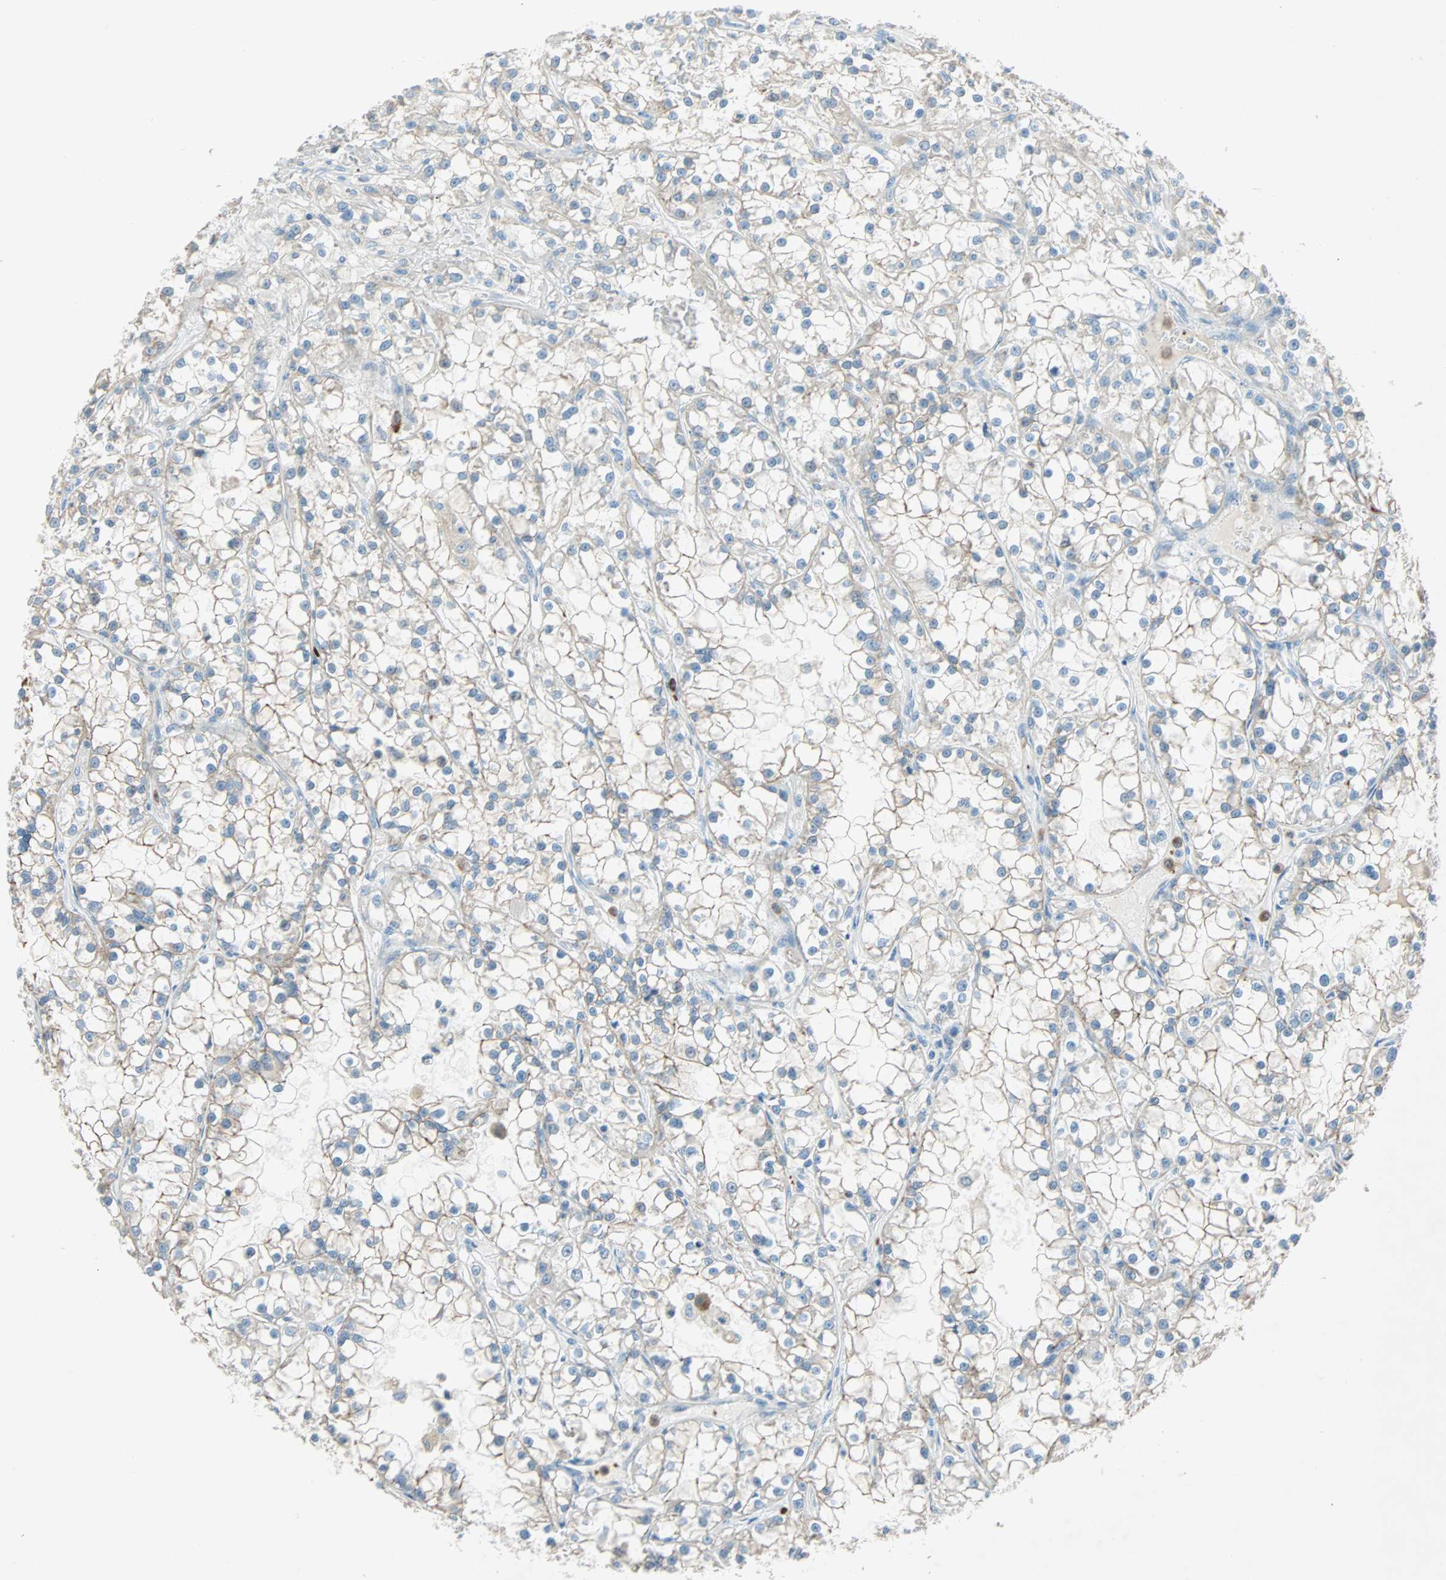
{"staining": {"intensity": "moderate", "quantity": "25%-75%", "location": "cytoplasmic/membranous"}, "tissue": "renal cancer", "cell_type": "Tumor cells", "image_type": "cancer", "snomed": [{"axis": "morphology", "description": "Adenocarcinoma, NOS"}, {"axis": "topography", "description": "Kidney"}], "caption": "Renal cancer (adenocarcinoma) stained with a brown dye displays moderate cytoplasmic/membranous positive staining in approximately 25%-75% of tumor cells.", "gene": "LY6G6F", "patient": {"sex": "female", "age": 52}}